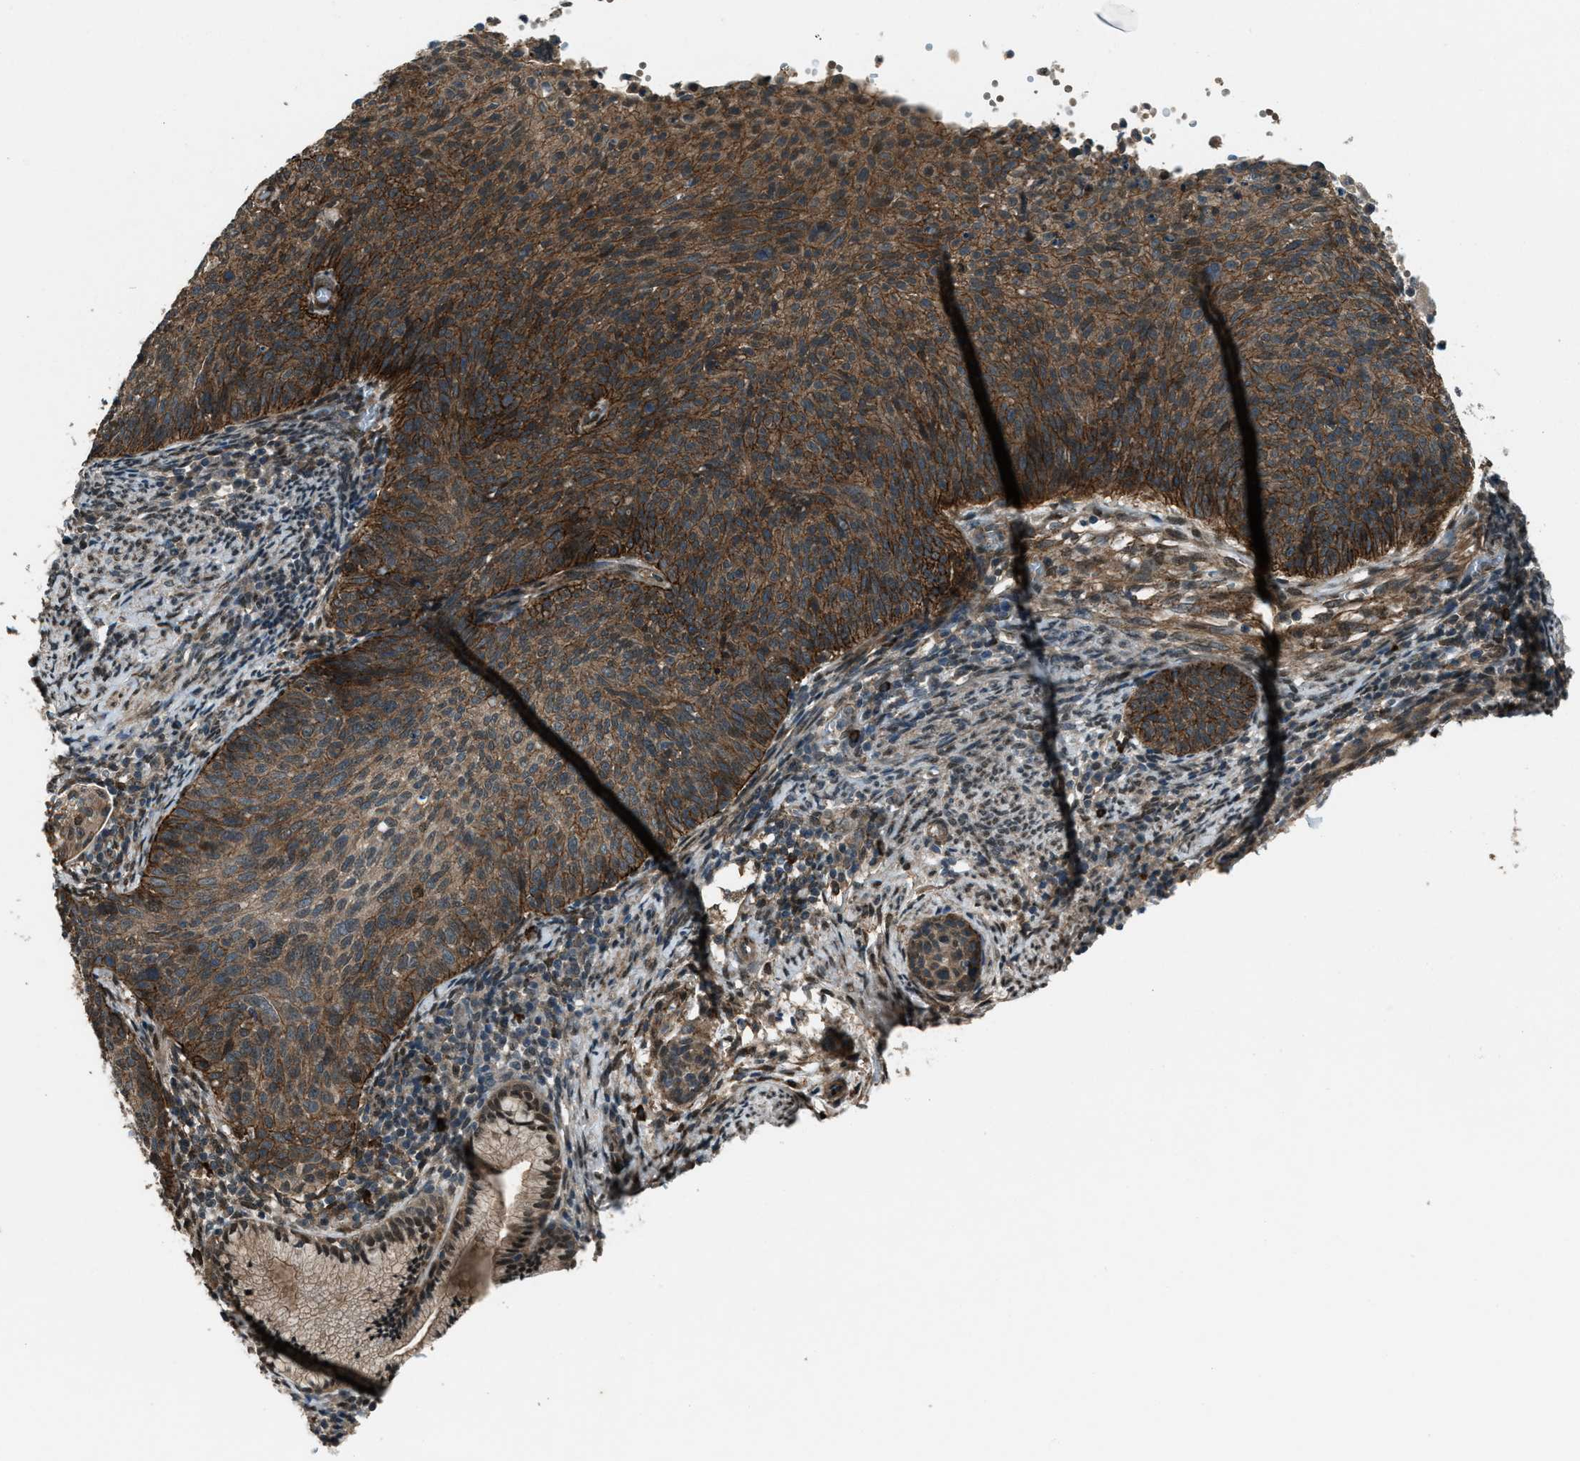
{"staining": {"intensity": "moderate", "quantity": ">75%", "location": "cytoplasmic/membranous"}, "tissue": "cervical cancer", "cell_type": "Tumor cells", "image_type": "cancer", "snomed": [{"axis": "morphology", "description": "Squamous cell carcinoma, NOS"}, {"axis": "topography", "description": "Cervix"}], "caption": "Brown immunohistochemical staining in cervical cancer (squamous cell carcinoma) demonstrates moderate cytoplasmic/membranous positivity in approximately >75% of tumor cells.", "gene": "SVIL", "patient": {"sex": "female", "age": 70}}